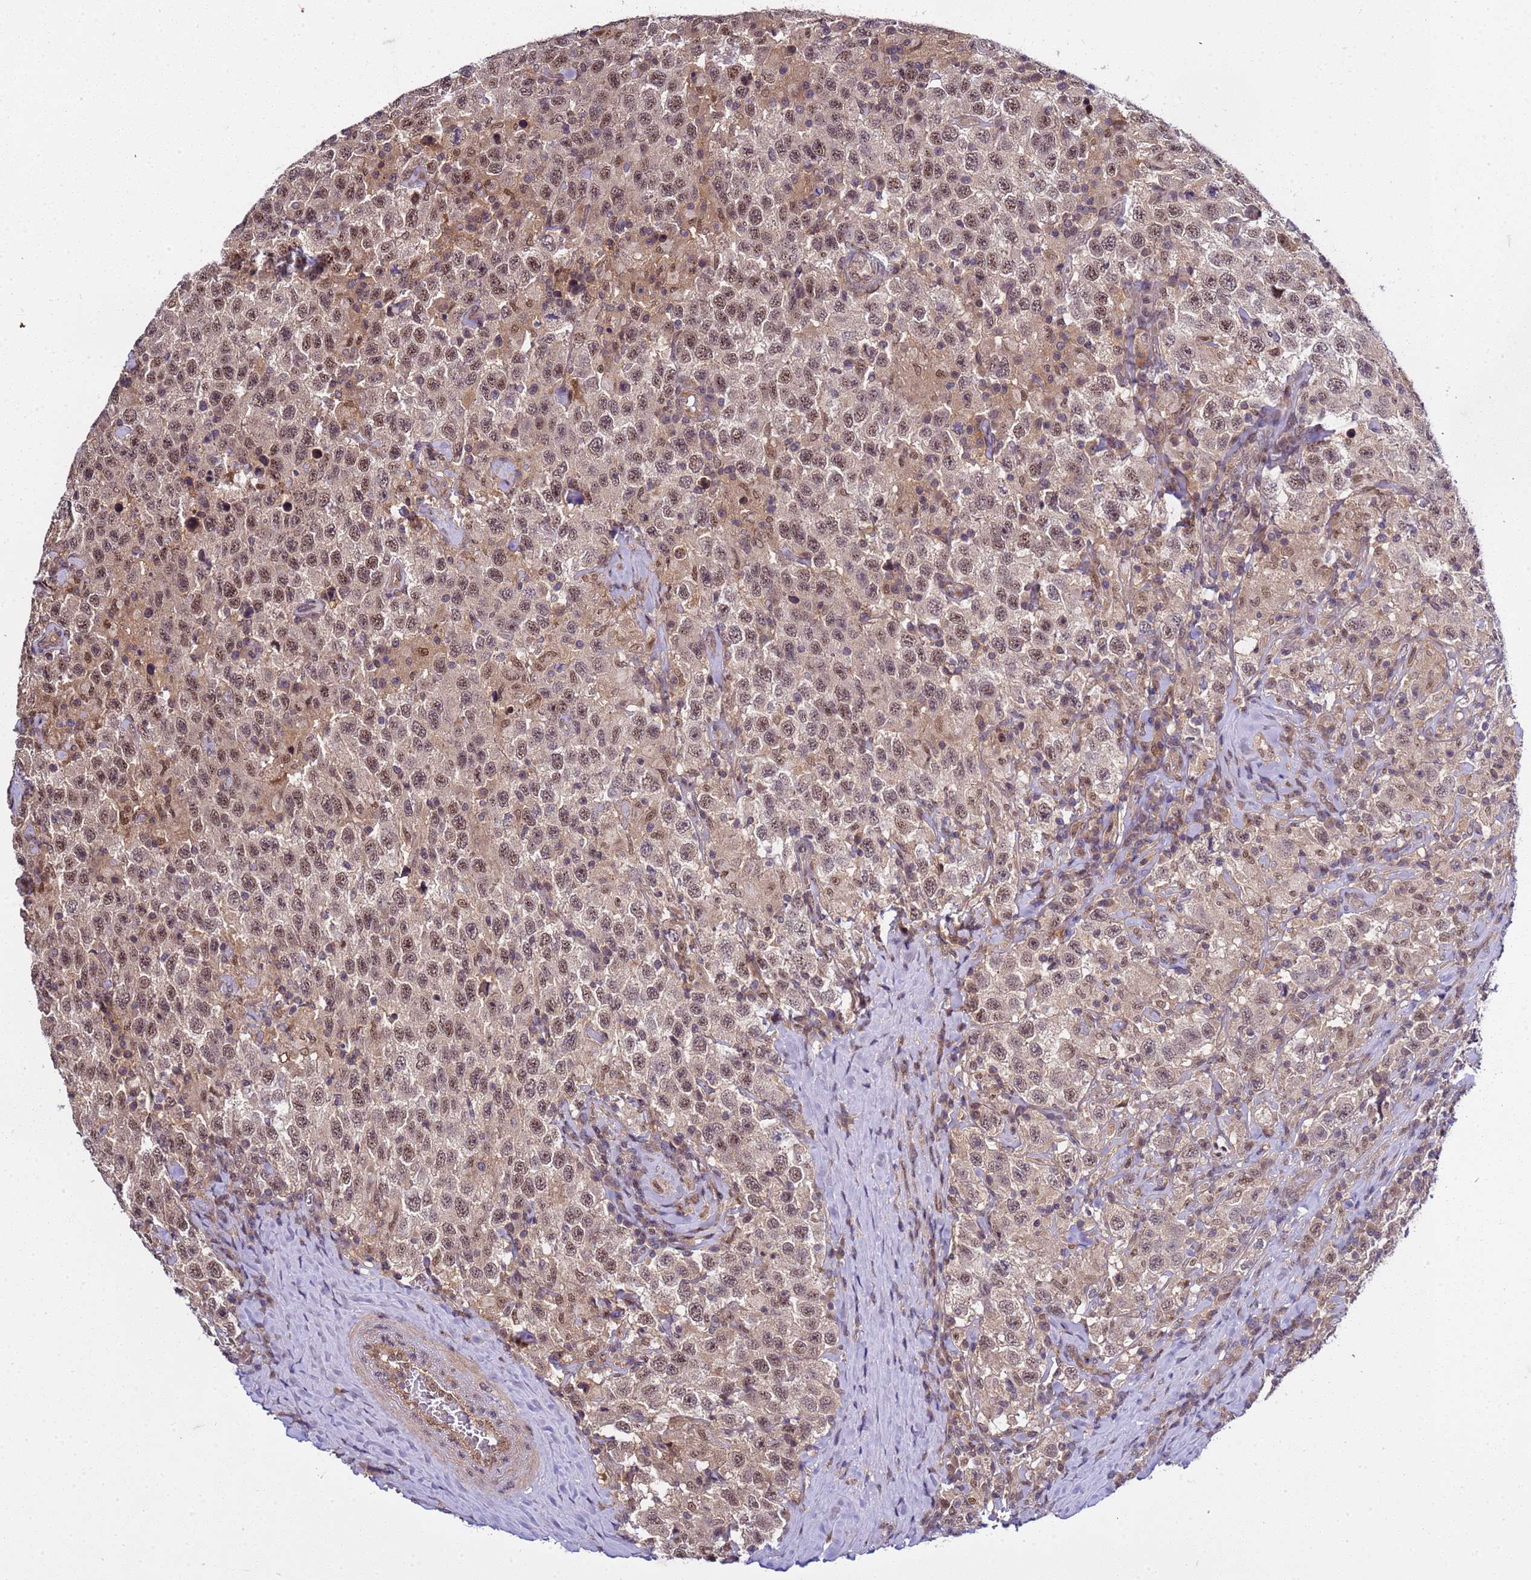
{"staining": {"intensity": "moderate", "quantity": ">75%", "location": "nuclear"}, "tissue": "testis cancer", "cell_type": "Tumor cells", "image_type": "cancer", "snomed": [{"axis": "morphology", "description": "Seminoma, NOS"}, {"axis": "topography", "description": "Testis"}], "caption": "DAB (3,3'-diaminobenzidine) immunohistochemical staining of testis cancer (seminoma) shows moderate nuclear protein expression in about >75% of tumor cells. The protein of interest is shown in brown color, while the nuclei are stained blue.", "gene": "GEN1", "patient": {"sex": "male", "age": 41}}